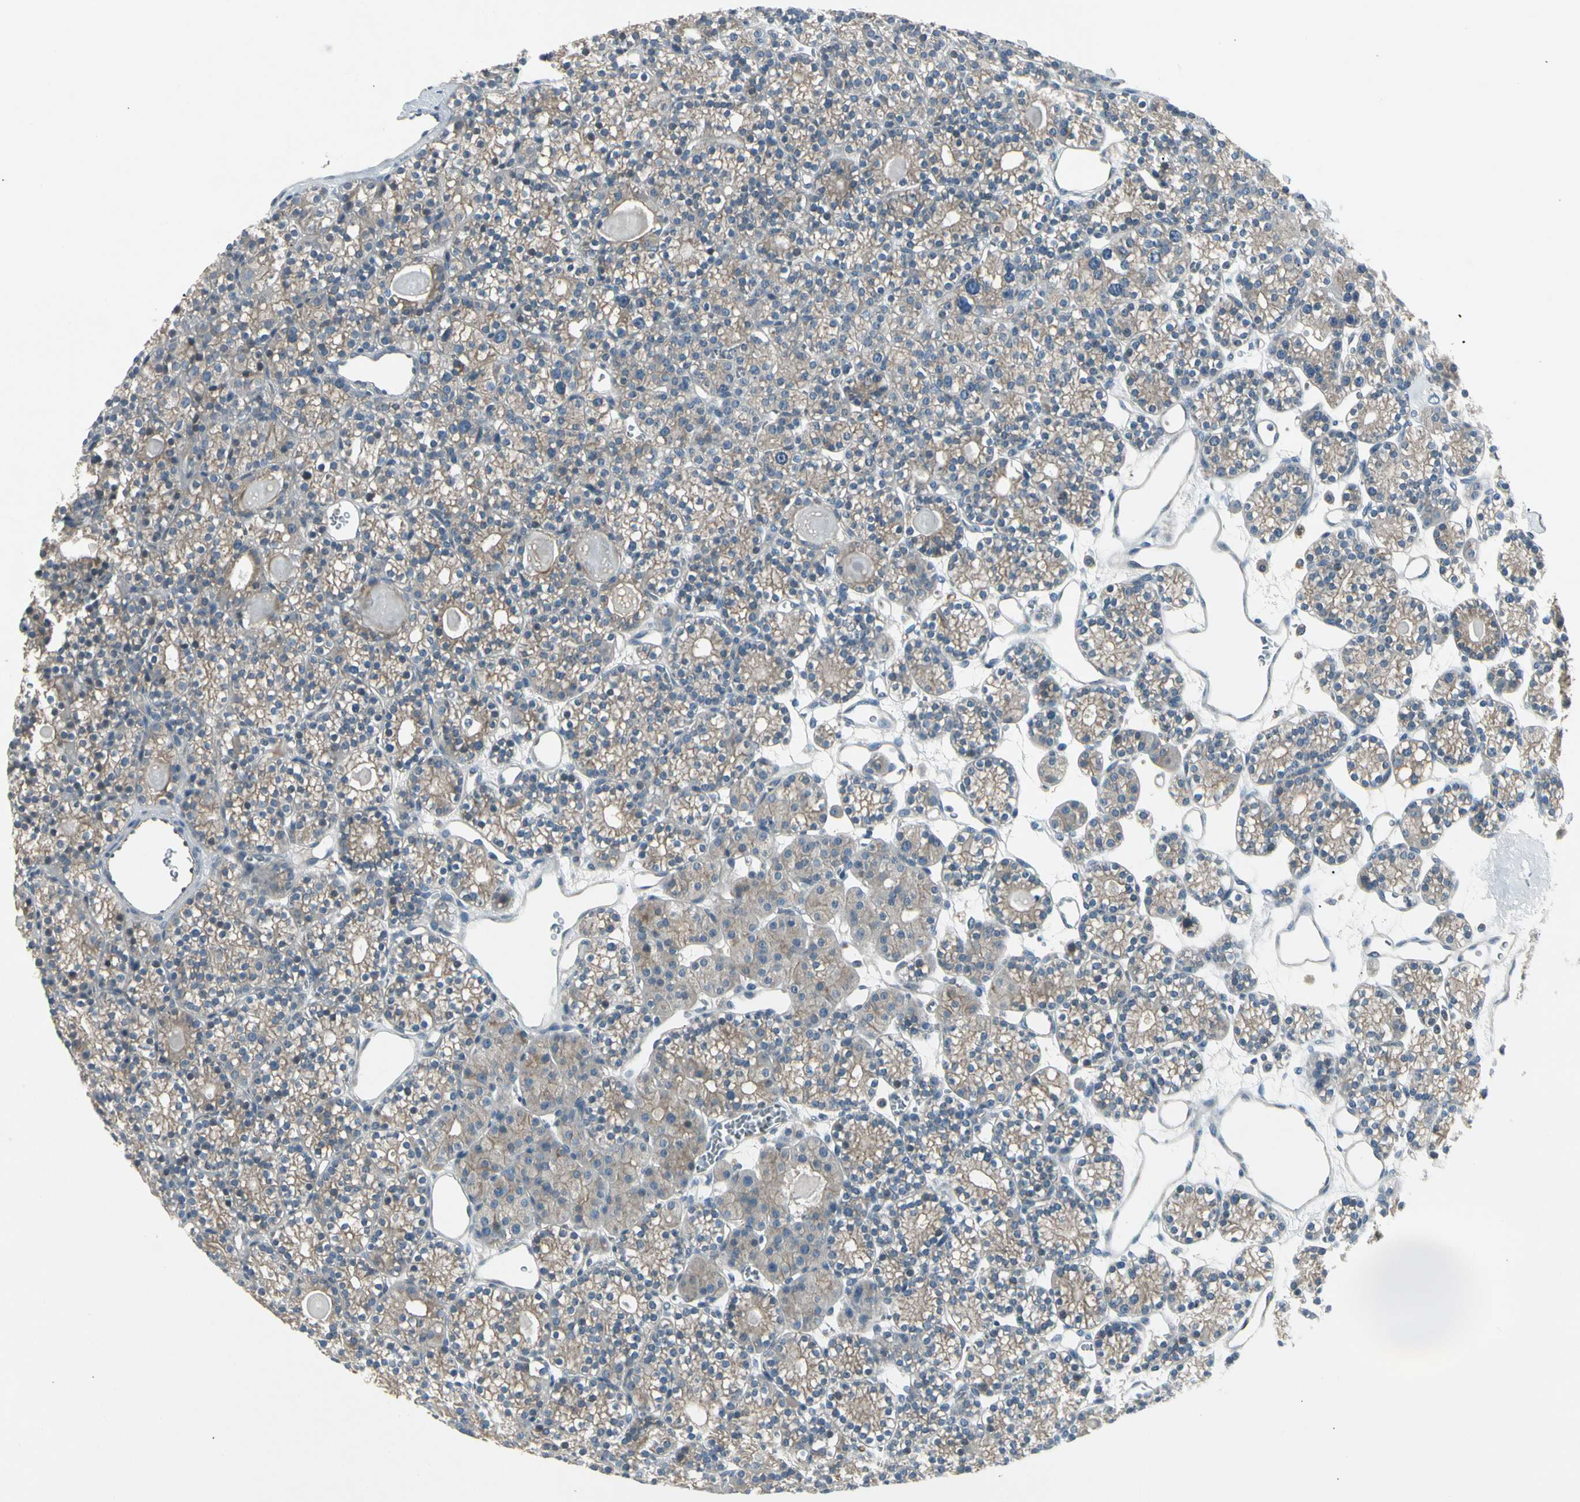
{"staining": {"intensity": "weak", "quantity": ">75%", "location": "cytoplasmic/membranous"}, "tissue": "parathyroid gland", "cell_type": "Glandular cells", "image_type": "normal", "snomed": [{"axis": "morphology", "description": "Normal tissue, NOS"}, {"axis": "topography", "description": "Parathyroid gland"}], "caption": "Human parathyroid gland stained with a protein marker exhibits weak staining in glandular cells.", "gene": "PANK2", "patient": {"sex": "female", "age": 64}}